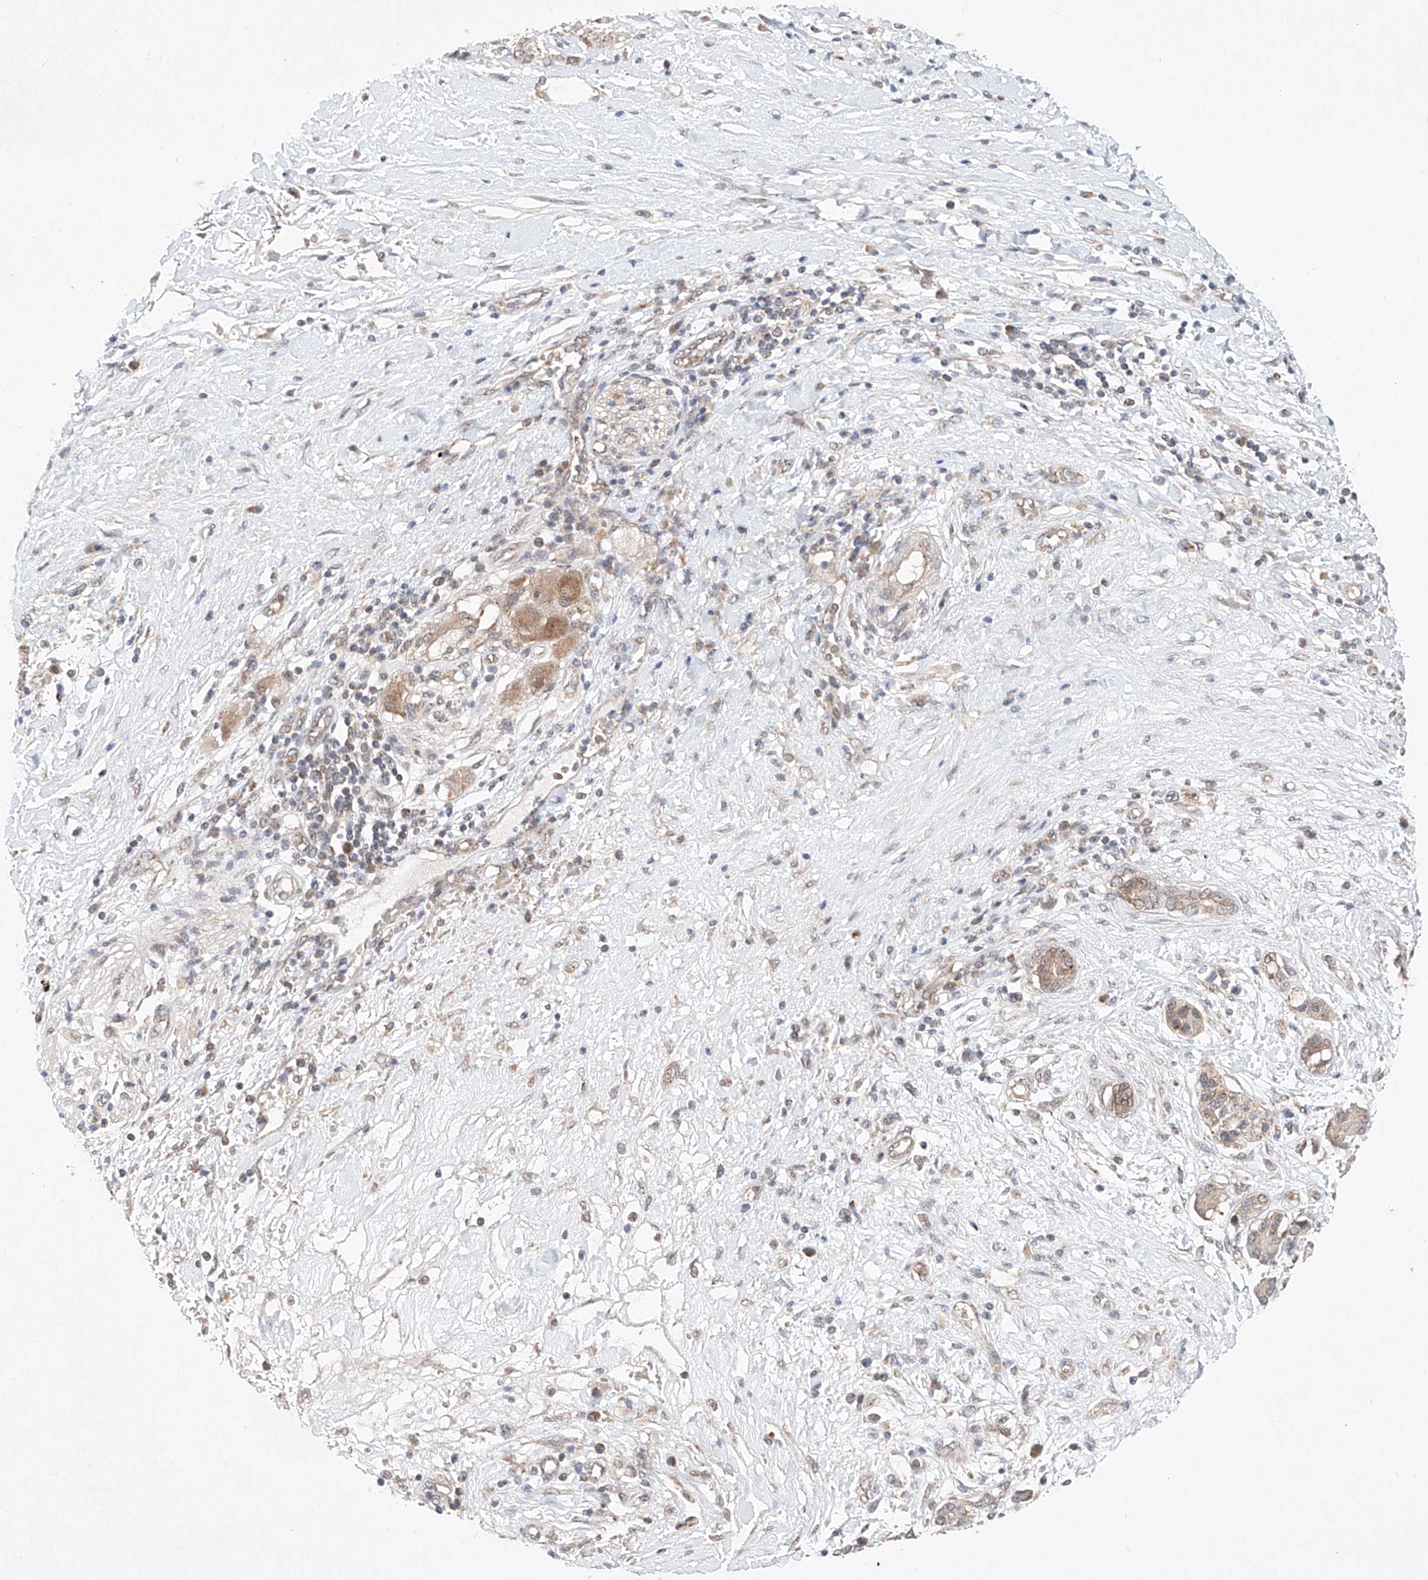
{"staining": {"intensity": "weak", "quantity": "25%-75%", "location": "cytoplasmic/membranous"}, "tissue": "pancreatic cancer", "cell_type": "Tumor cells", "image_type": "cancer", "snomed": [{"axis": "morphology", "description": "Adenocarcinoma, NOS"}, {"axis": "topography", "description": "Pancreas"}], "caption": "Immunohistochemical staining of pancreatic cancer (adenocarcinoma) displays low levels of weak cytoplasmic/membranous expression in about 25%-75% of tumor cells.", "gene": "FASTK", "patient": {"sex": "female", "age": 56}}